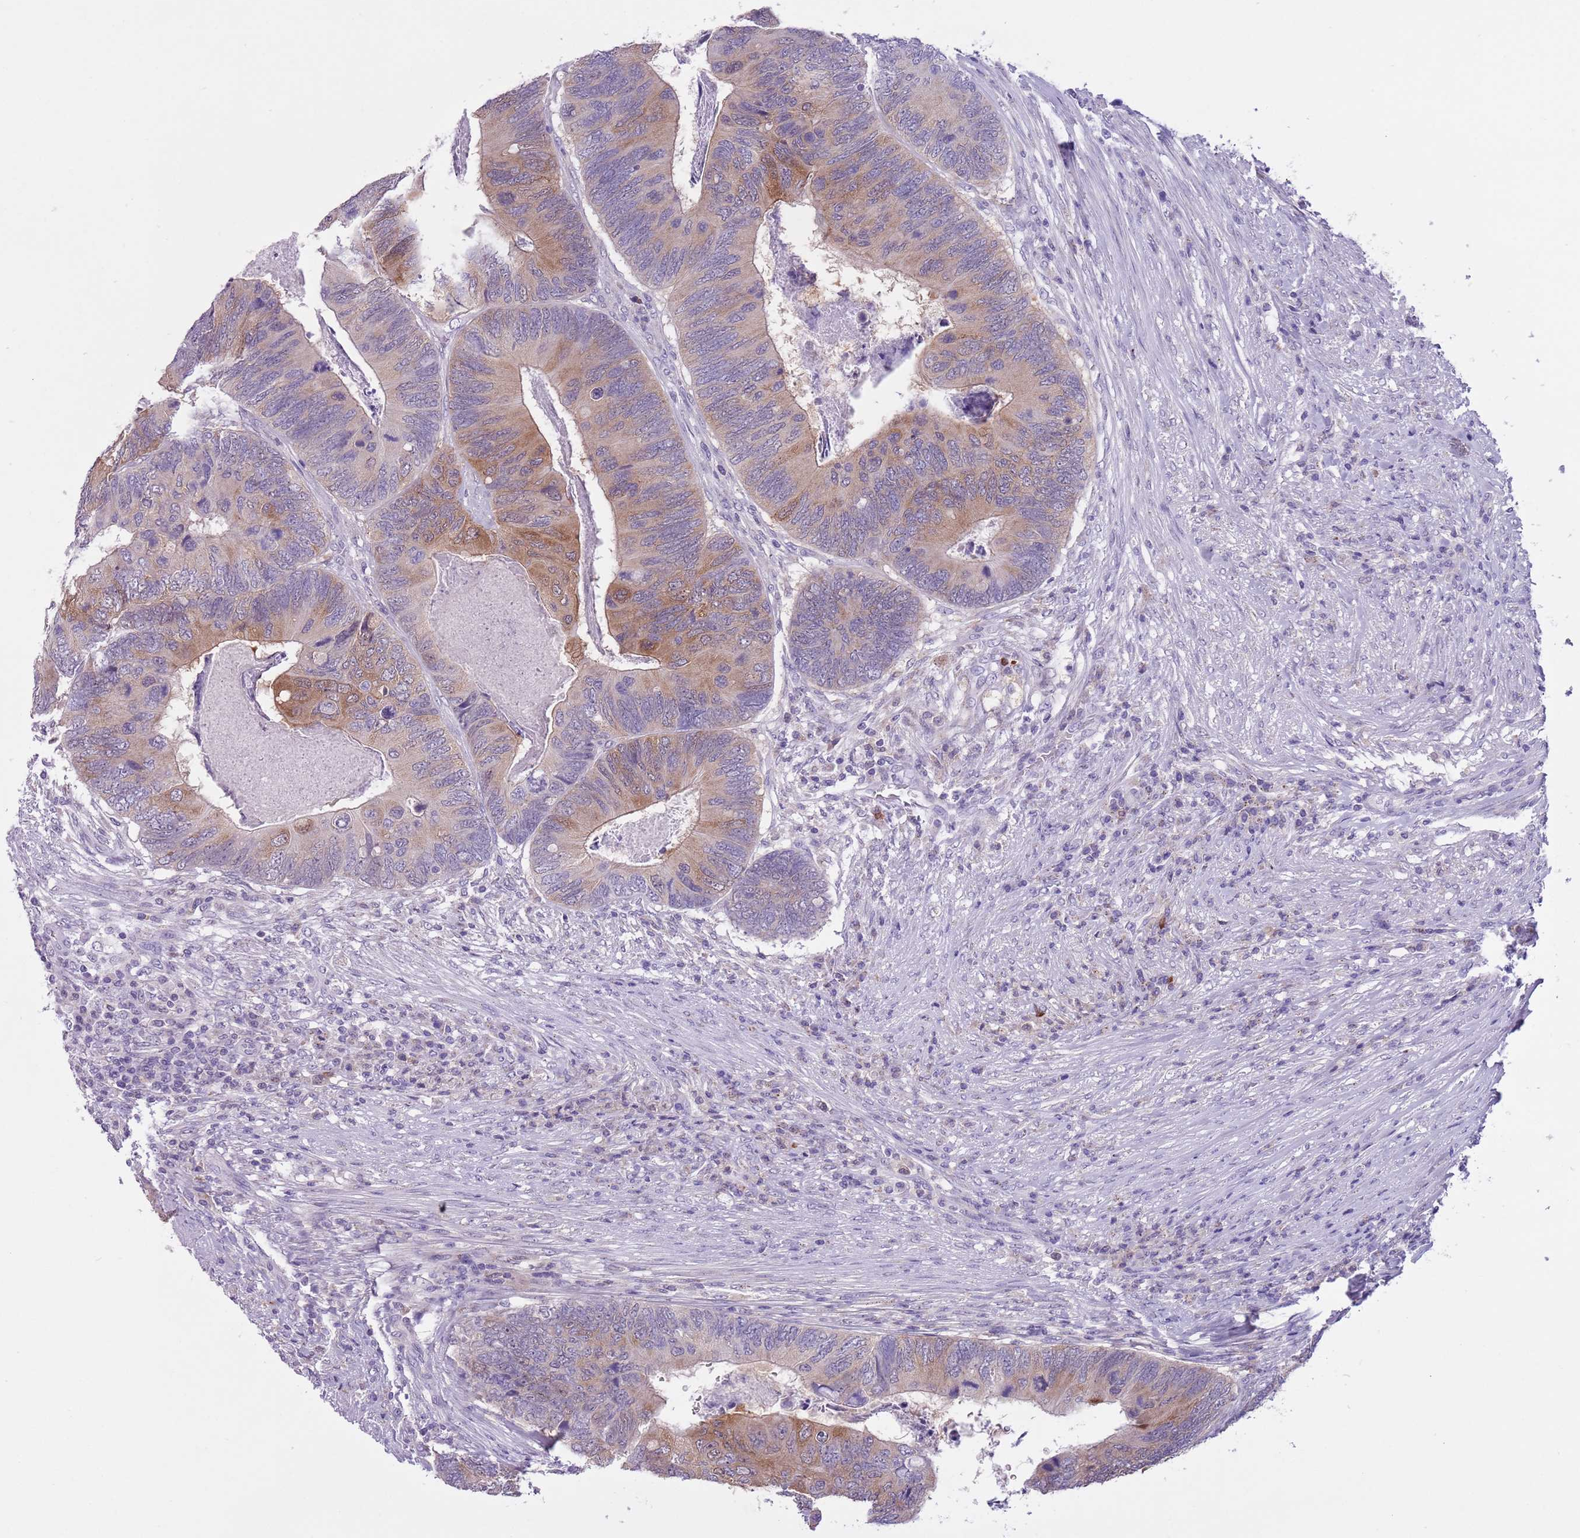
{"staining": {"intensity": "moderate", "quantity": "25%-75%", "location": "cytoplasmic/membranous"}, "tissue": "colorectal cancer", "cell_type": "Tumor cells", "image_type": "cancer", "snomed": [{"axis": "morphology", "description": "Adenocarcinoma, NOS"}, {"axis": "topography", "description": "Colon"}], "caption": "Human colorectal cancer (adenocarcinoma) stained for a protein (brown) exhibits moderate cytoplasmic/membranous positive expression in approximately 25%-75% of tumor cells.", "gene": "PFKFB2", "patient": {"sex": "female", "age": 67}}